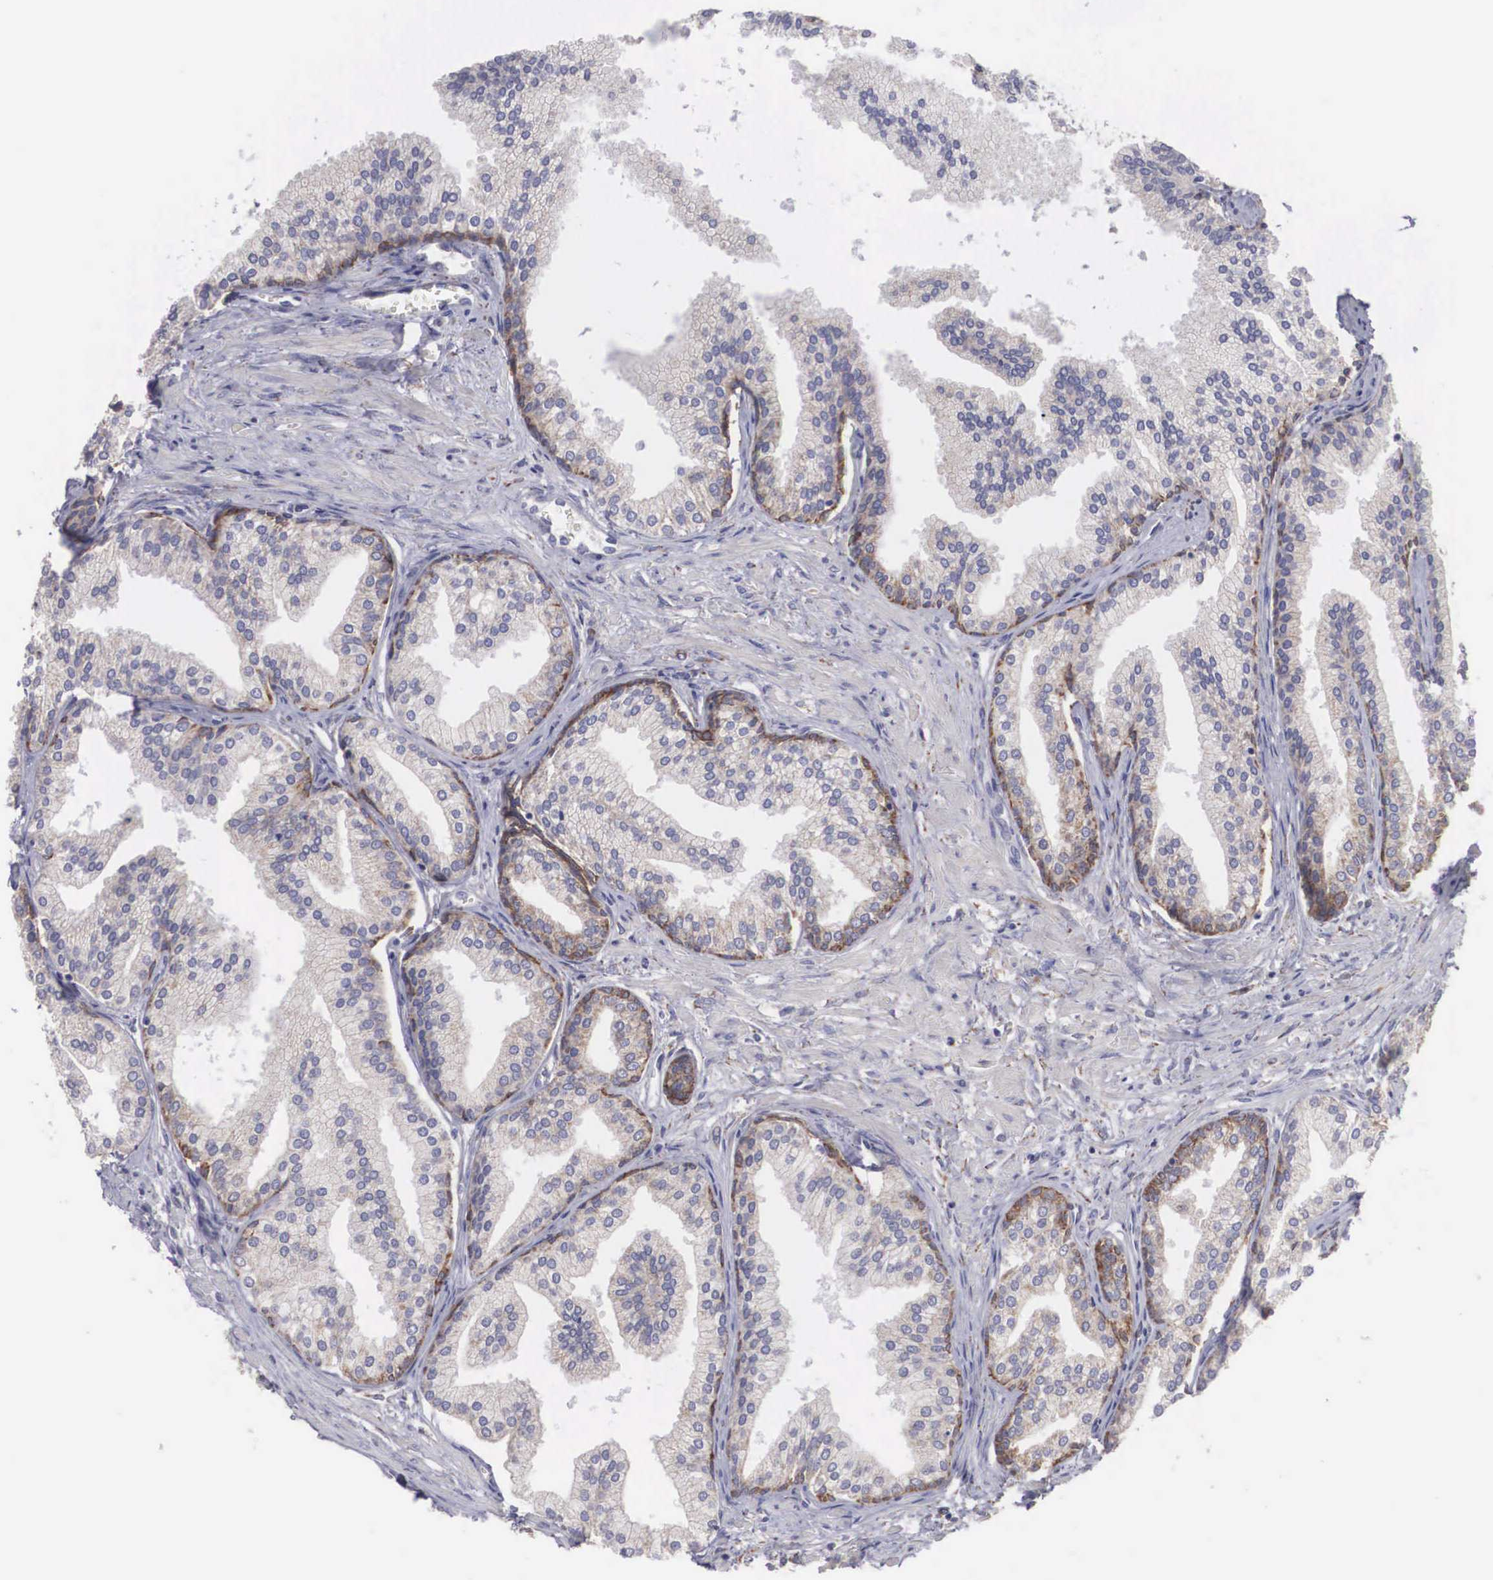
{"staining": {"intensity": "strong", "quantity": ">75%", "location": "cytoplasmic/membranous"}, "tissue": "prostate", "cell_type": "Glandular cells", "image_type": "normal", "snomed": [{"axis": "morphology", "description": "Normal tissue, NOS"}, {"axis": "topography", "description": "Prostate"}], "caption": "Protein positivity by immunohistochemistry (IHC) displays strong cytoplasmic/membranous staining in about >75% of glandular cells in normal prostate.", "gene": "NREP", "patient": {"sex": "male", "age": 68}}